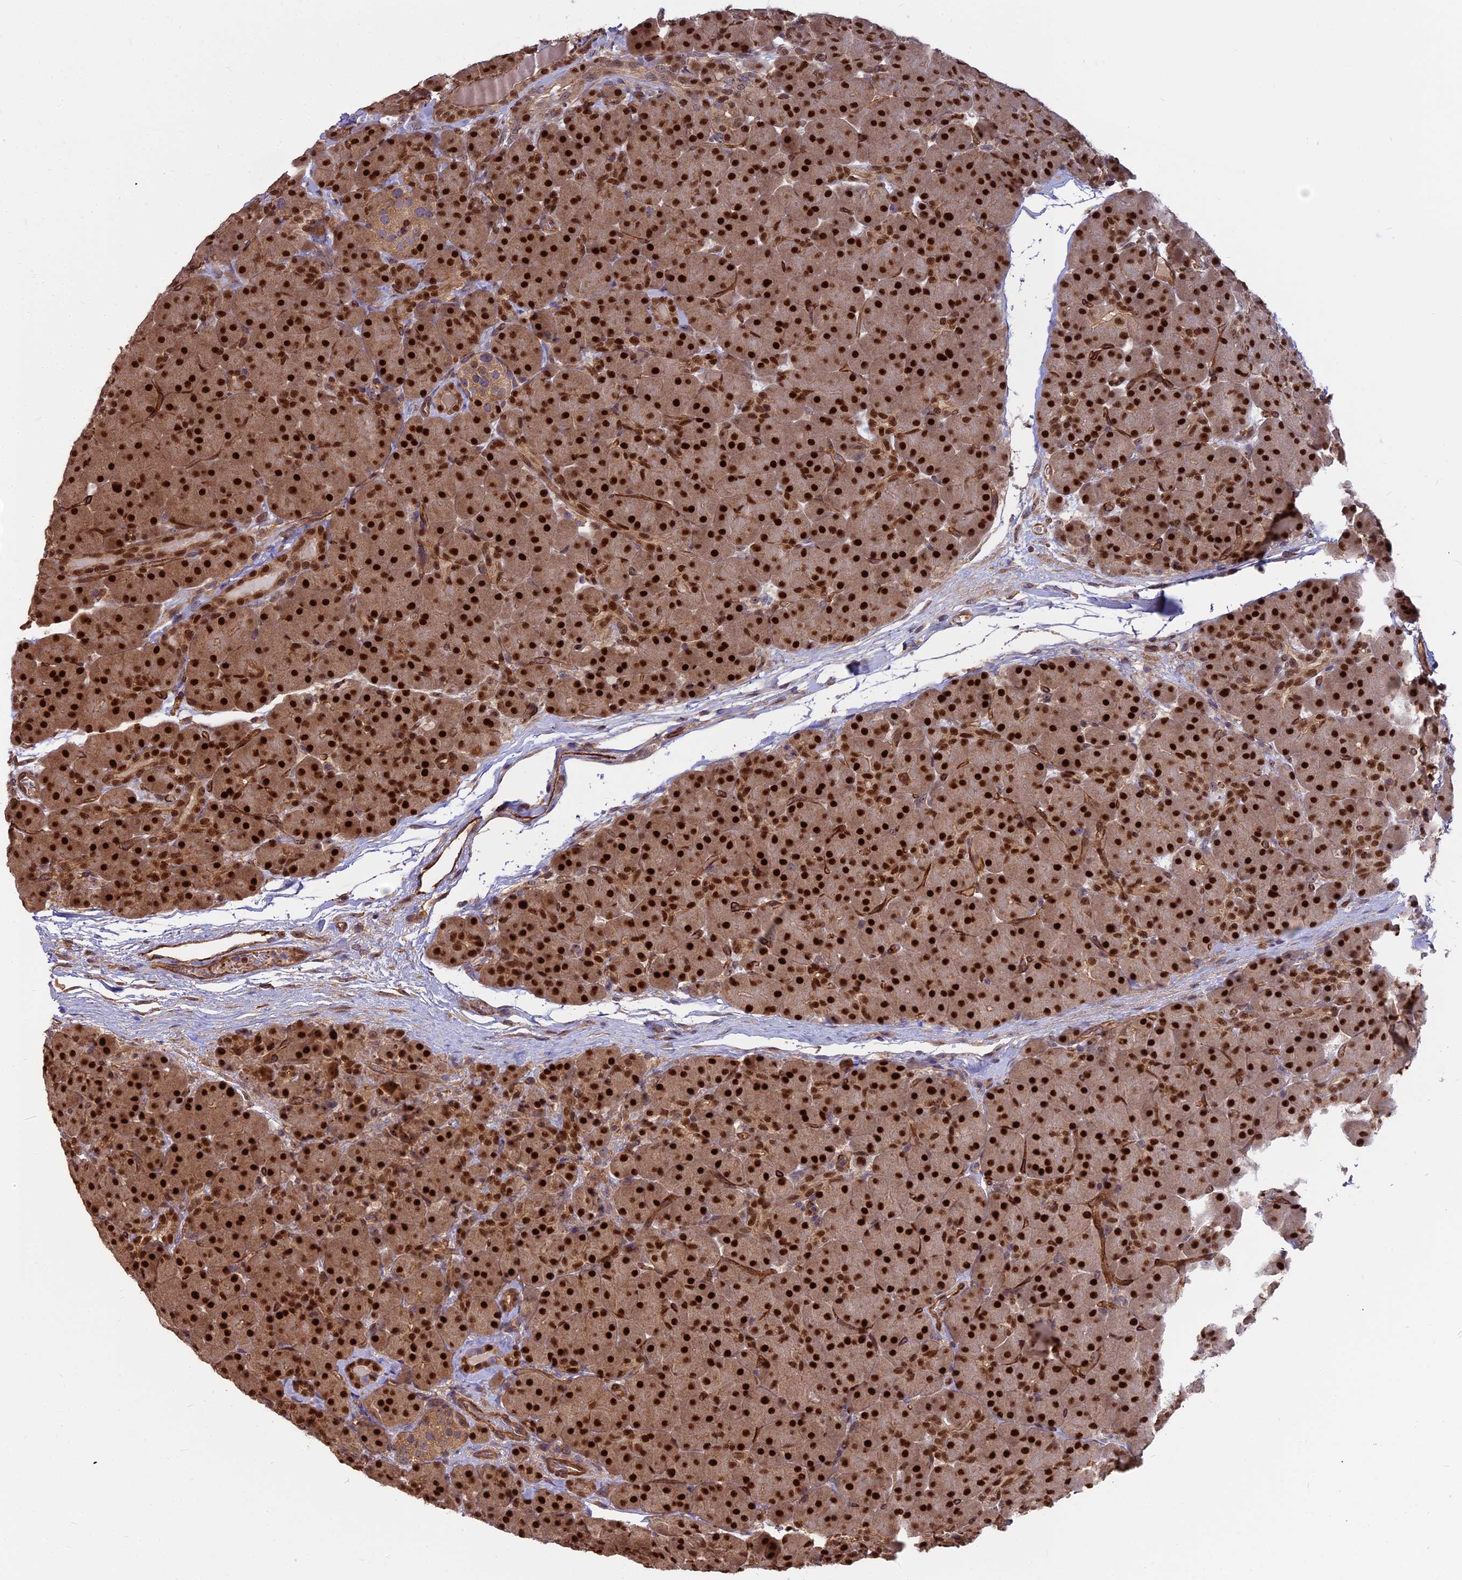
{"staining": {"intensity": "strong", "quantity": ">75%", "location": "nuclear"}, "tissue": "pancreas", "cell_type": "Exocrine glandular cells", "image_type": "normal", "snomed": [{"axis": "morphology", "description": "Normal tissue, NOS"}, {"axis": "topography", "description": "Pancreas"}], "caption": "Immunohistochemical staining of benign pancreas reveals strong nuclear protein staining in about >75% of exocrine glandular cells.", "gene": "TCEA3", "patient": {"sex": "male", "age": 66}}